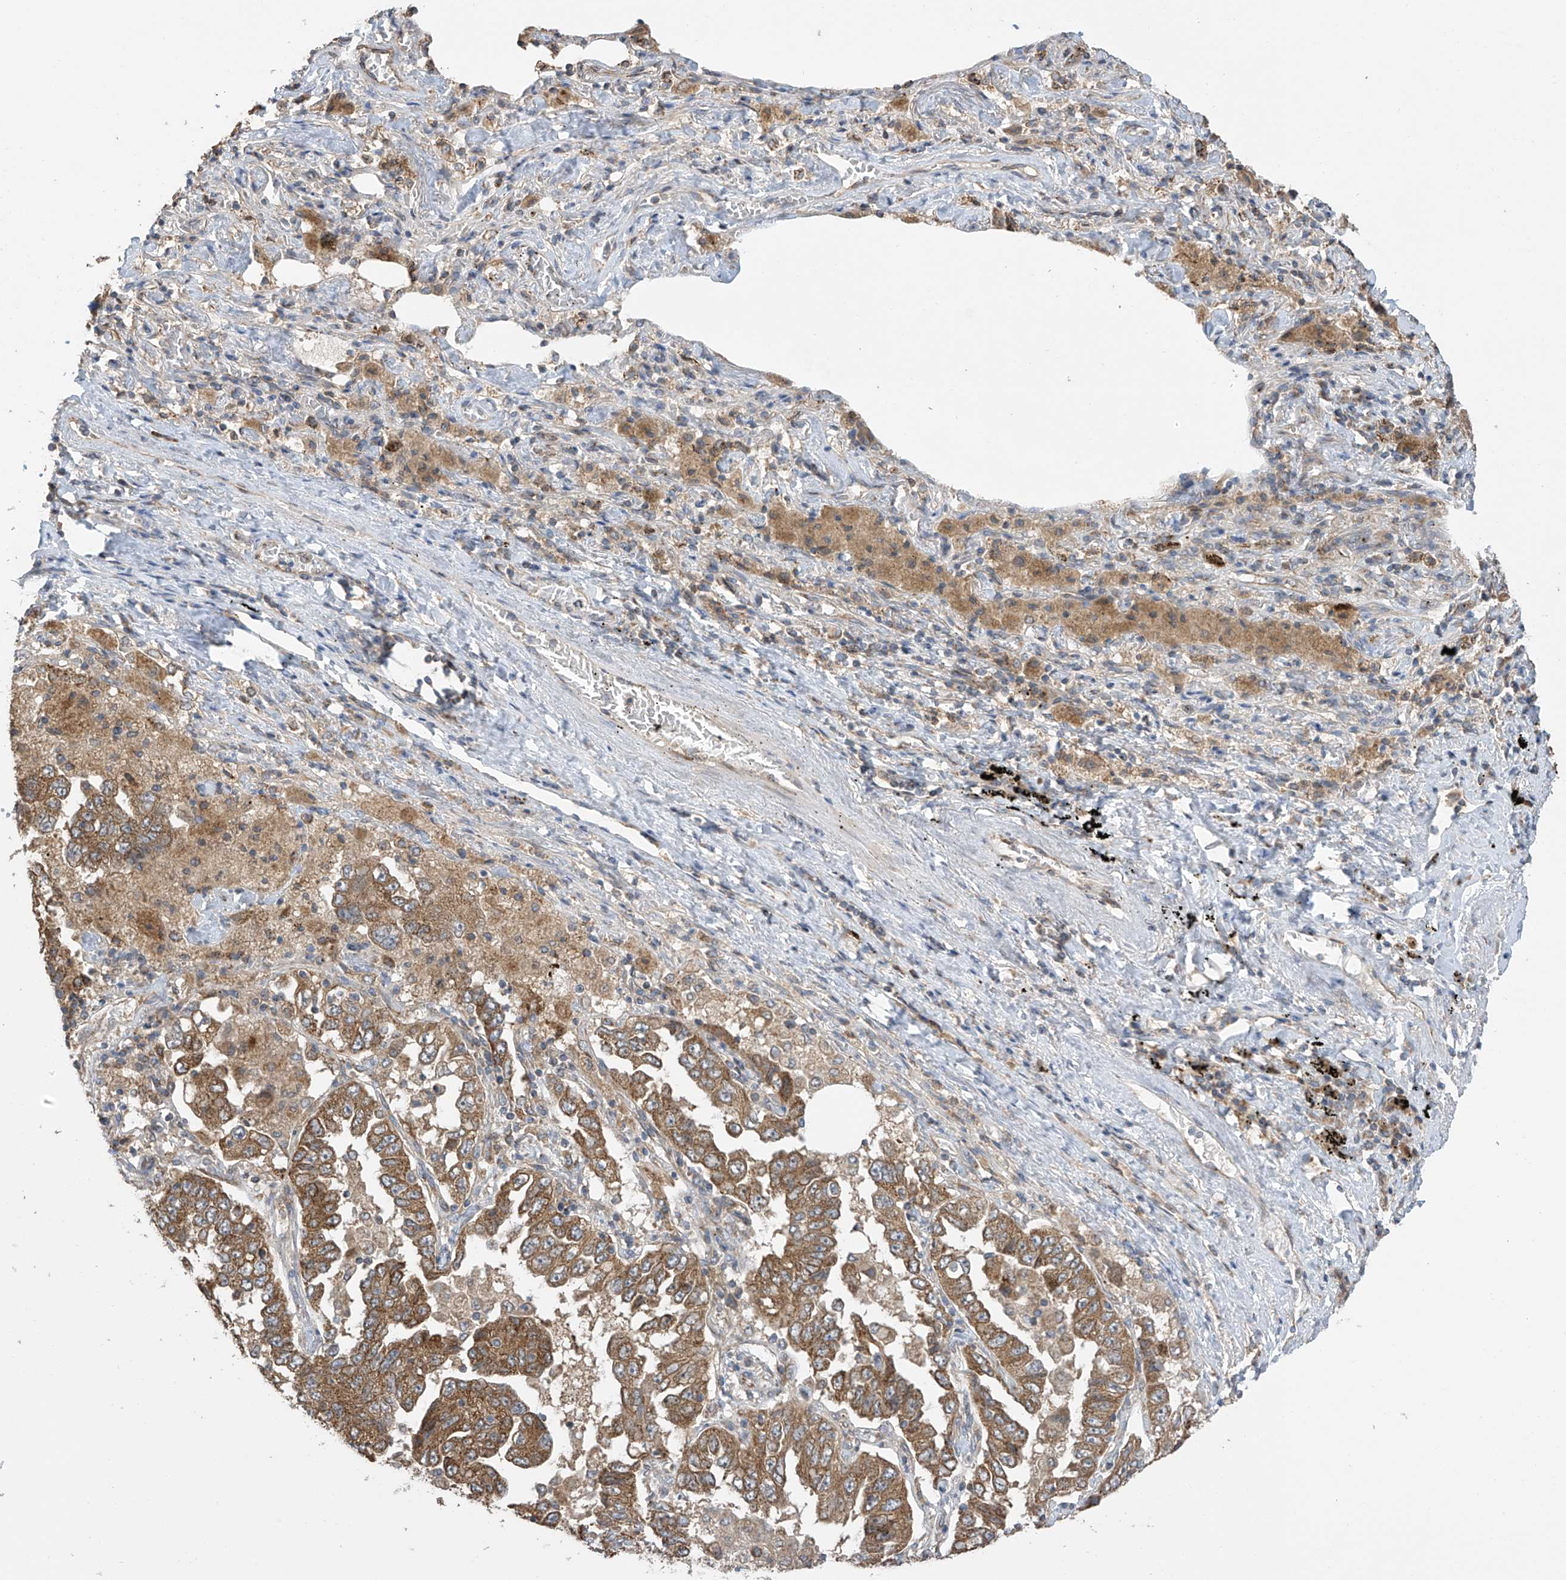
{"staining": {"intensity": "moderate", "quantity": ">75%", "location": "cytoplasmic/membranous"}, "tissue": "lung cancer", "cell_type": "Tumor cells", "image_type": "cancer", "snomed": [{"axis": "morphology", "description": "Adenocarcinoma, NOS"}, {"axis": "topography", "description": "Lung"}], "caption": "DAB immunohistochemical staining of human lung cancer (adenocarcinoma) demonstrates moderate cytoplasmic/membranous protein positivity in about >75% of tumor cells.", "gene": "PNPT1", "patient": {"sex": "female", "age": 51}}